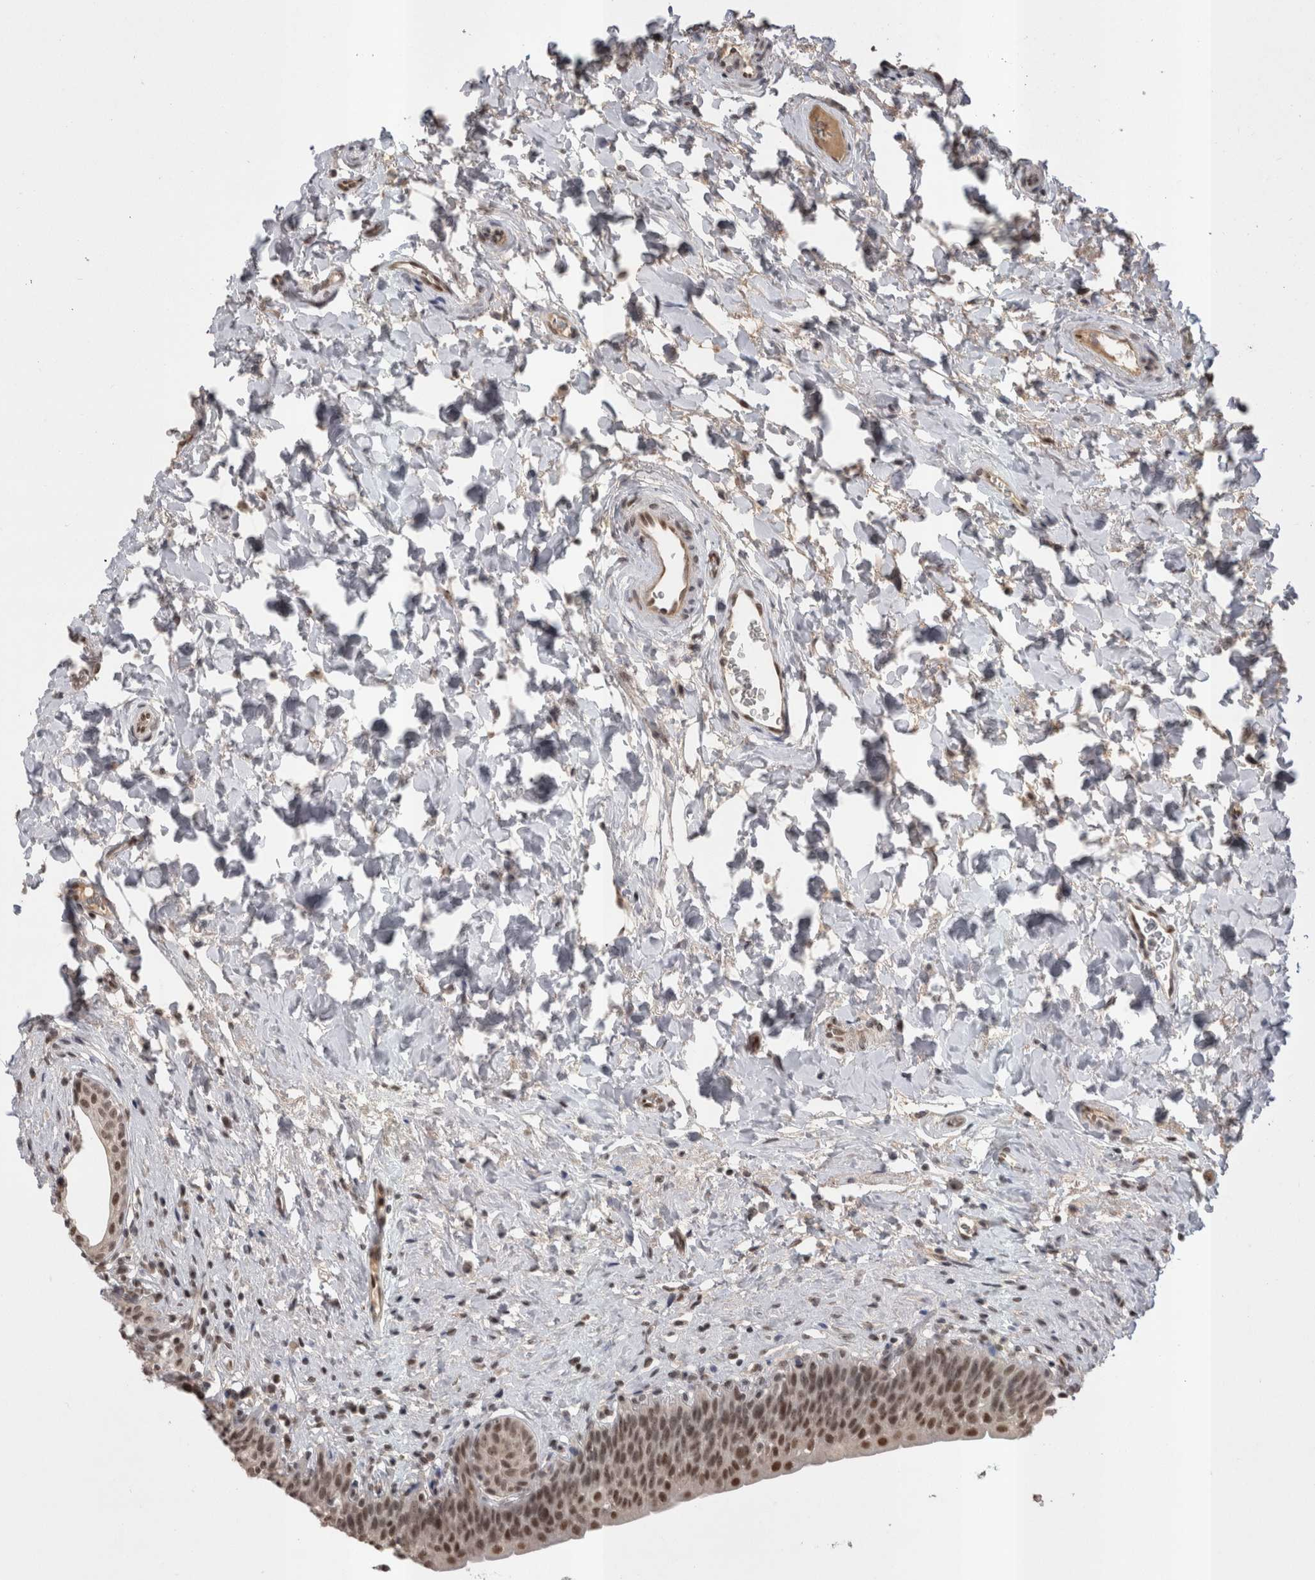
{"staining": {"intensity": "moderate", "quantity": ">75%", "location": "nuclear"}, "tissue": "urinary bladder", "cell_type": "Urothelial cells", "image_type": "normal", "snomed": [{"axis": "morphology", "description": "Normal tissue, NOS"}, {"axis": "topography", "description": "Urinary bladder"}], "caption": "Urinary bladder stained with a brown dye exhibits moderate nuclear positive staining in about >75% of urothelial cells.", "gene": "DAXX", "patient": {"sex": "male", "age": 83}}